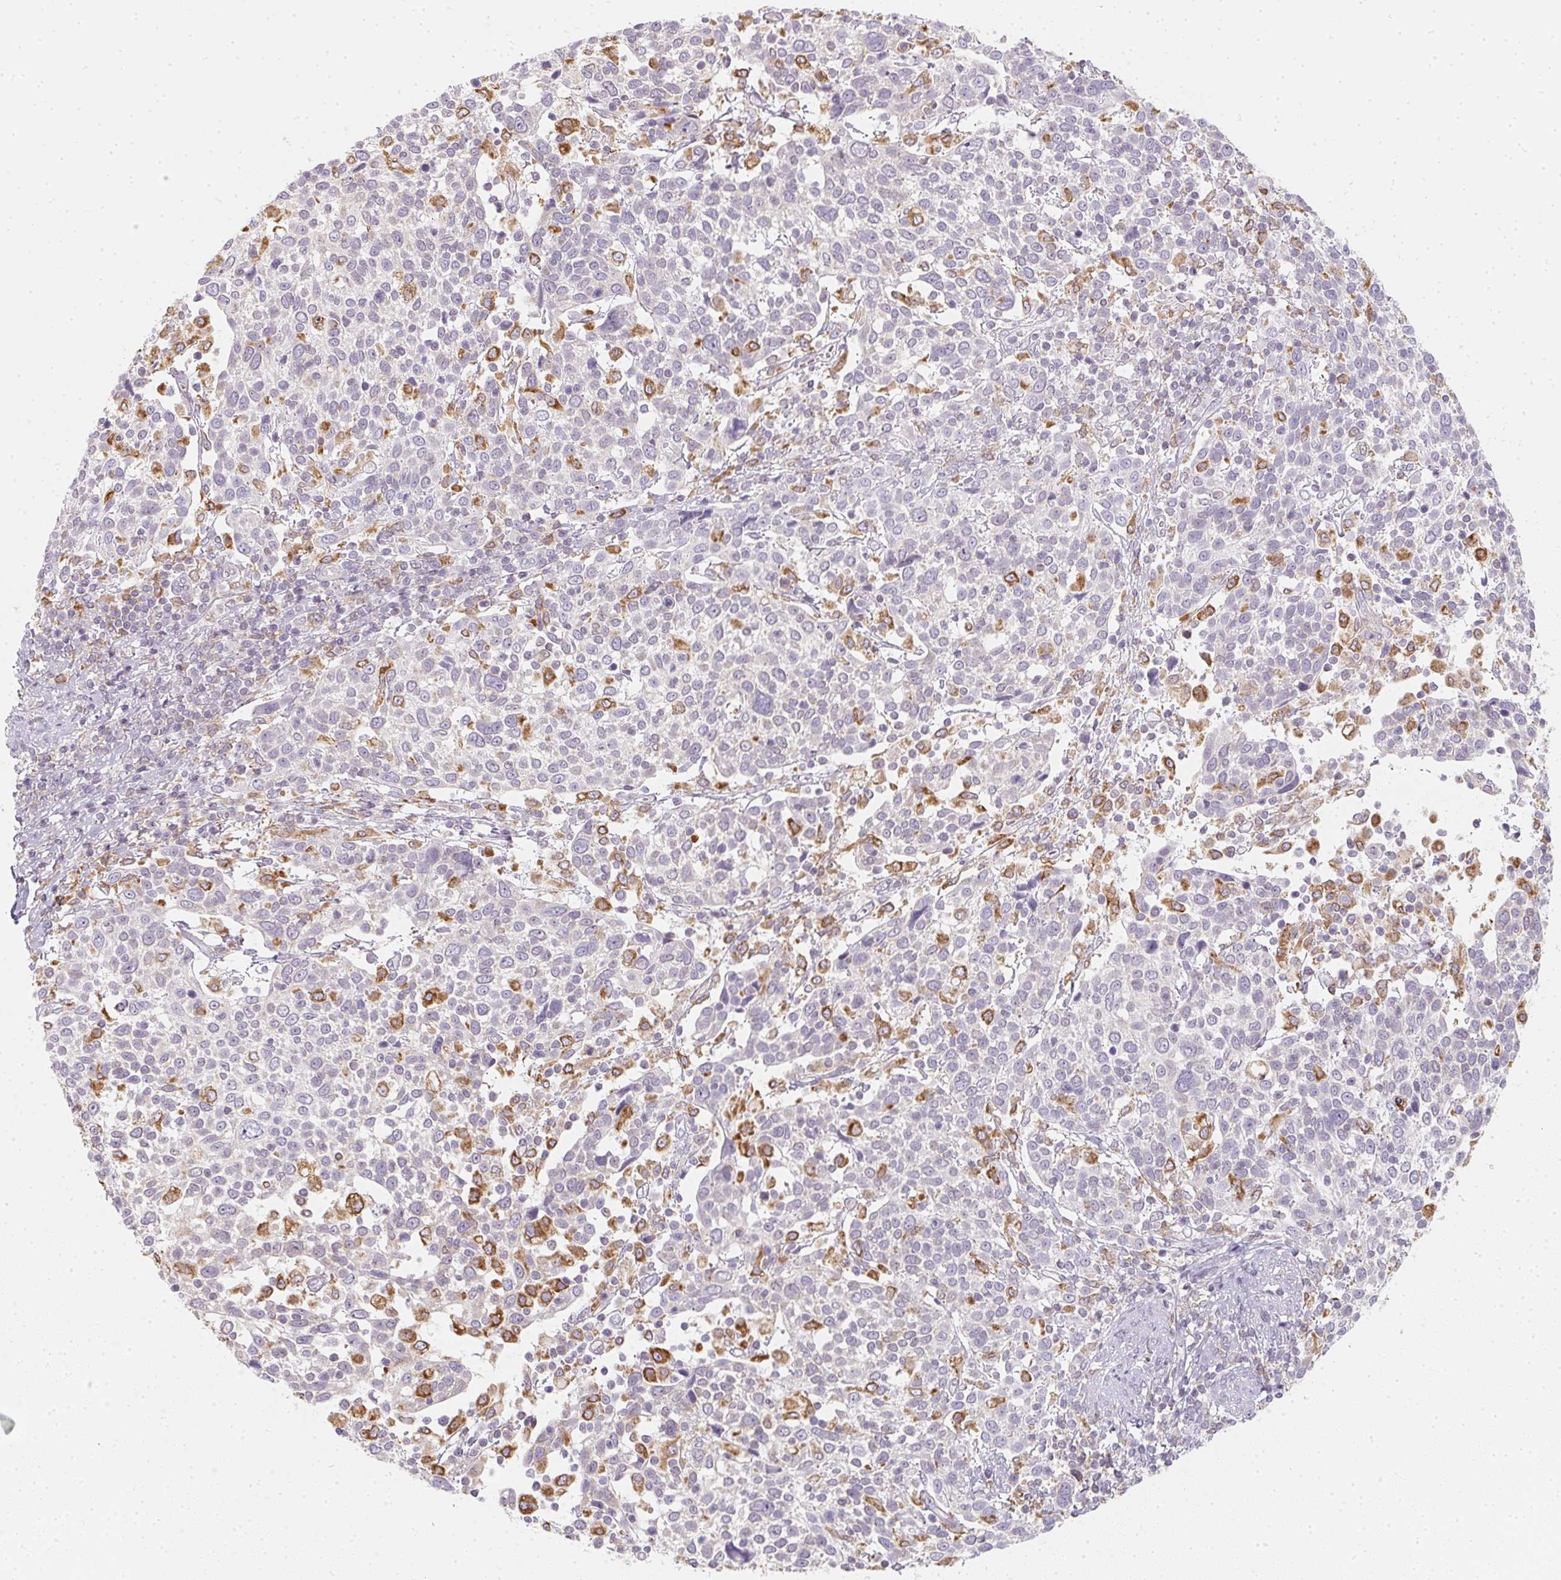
{"staining": {"intensity": "negative", "quantity": "none", "location": "none"}, "tissue": "cervical cancer", "cell_type": "Tumor cells", "image_type": "cancer", "snomed": [{"axis": "morphology", "description": "Squamous cell carcinoma, NOS"}, {"axis": "topography", "description": "Cervix"}], "caption": "There is no significant expression in tumor cells of cervical cancer. (Brightfield microscopy of DAB (3,3'-diaminobenzidine) IHC at high magnification).", "gene": "SOAT1", "patient": {"sex": "female", "age": 61}}